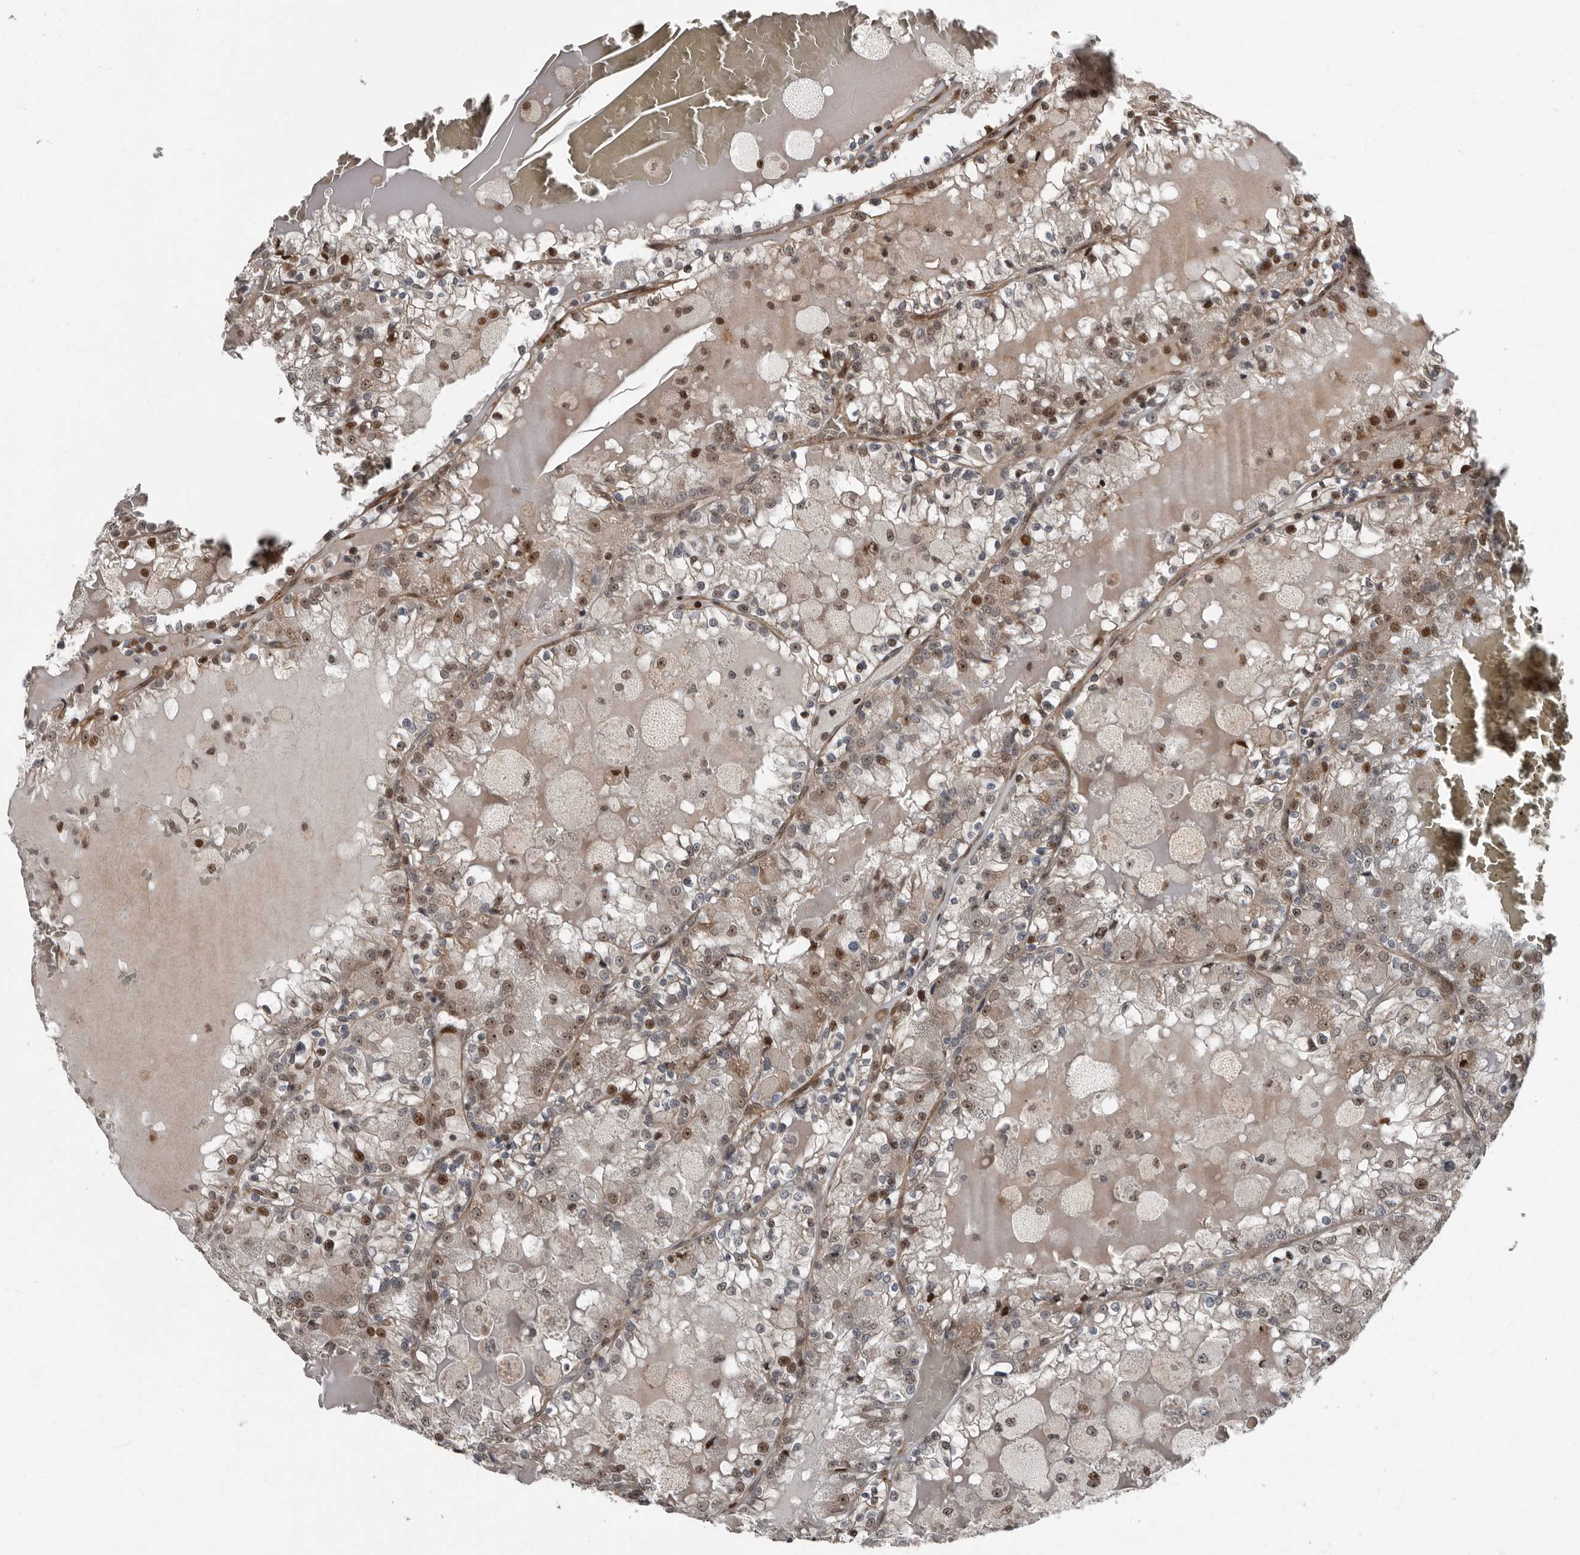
{"staining": {"intensity": "moderate", "quantity": "25%-75%", "location": "cytoplasmic/membranous,nuclear"}, "tissue": "renal cancer", "cell_type": "Tumor cells", "image_type": "cancer", "snomed": [{"axis": "morphology", "description": "Adenocarcinoma, NOS"}, {"axis": "topography", "description": "Kidney"}], "caption": "Moderate cytoplasmic/membranous and nuclear protein positivity is present in about 25%-75% of tumor cells in renal cancer. The staining is performed using DAB brown chromogen to label protein expression. The nuclei are counter-stained blue using hematoxylin.", "gene": "CHD1L", "patient": {"sex": "female", "age": 56}}